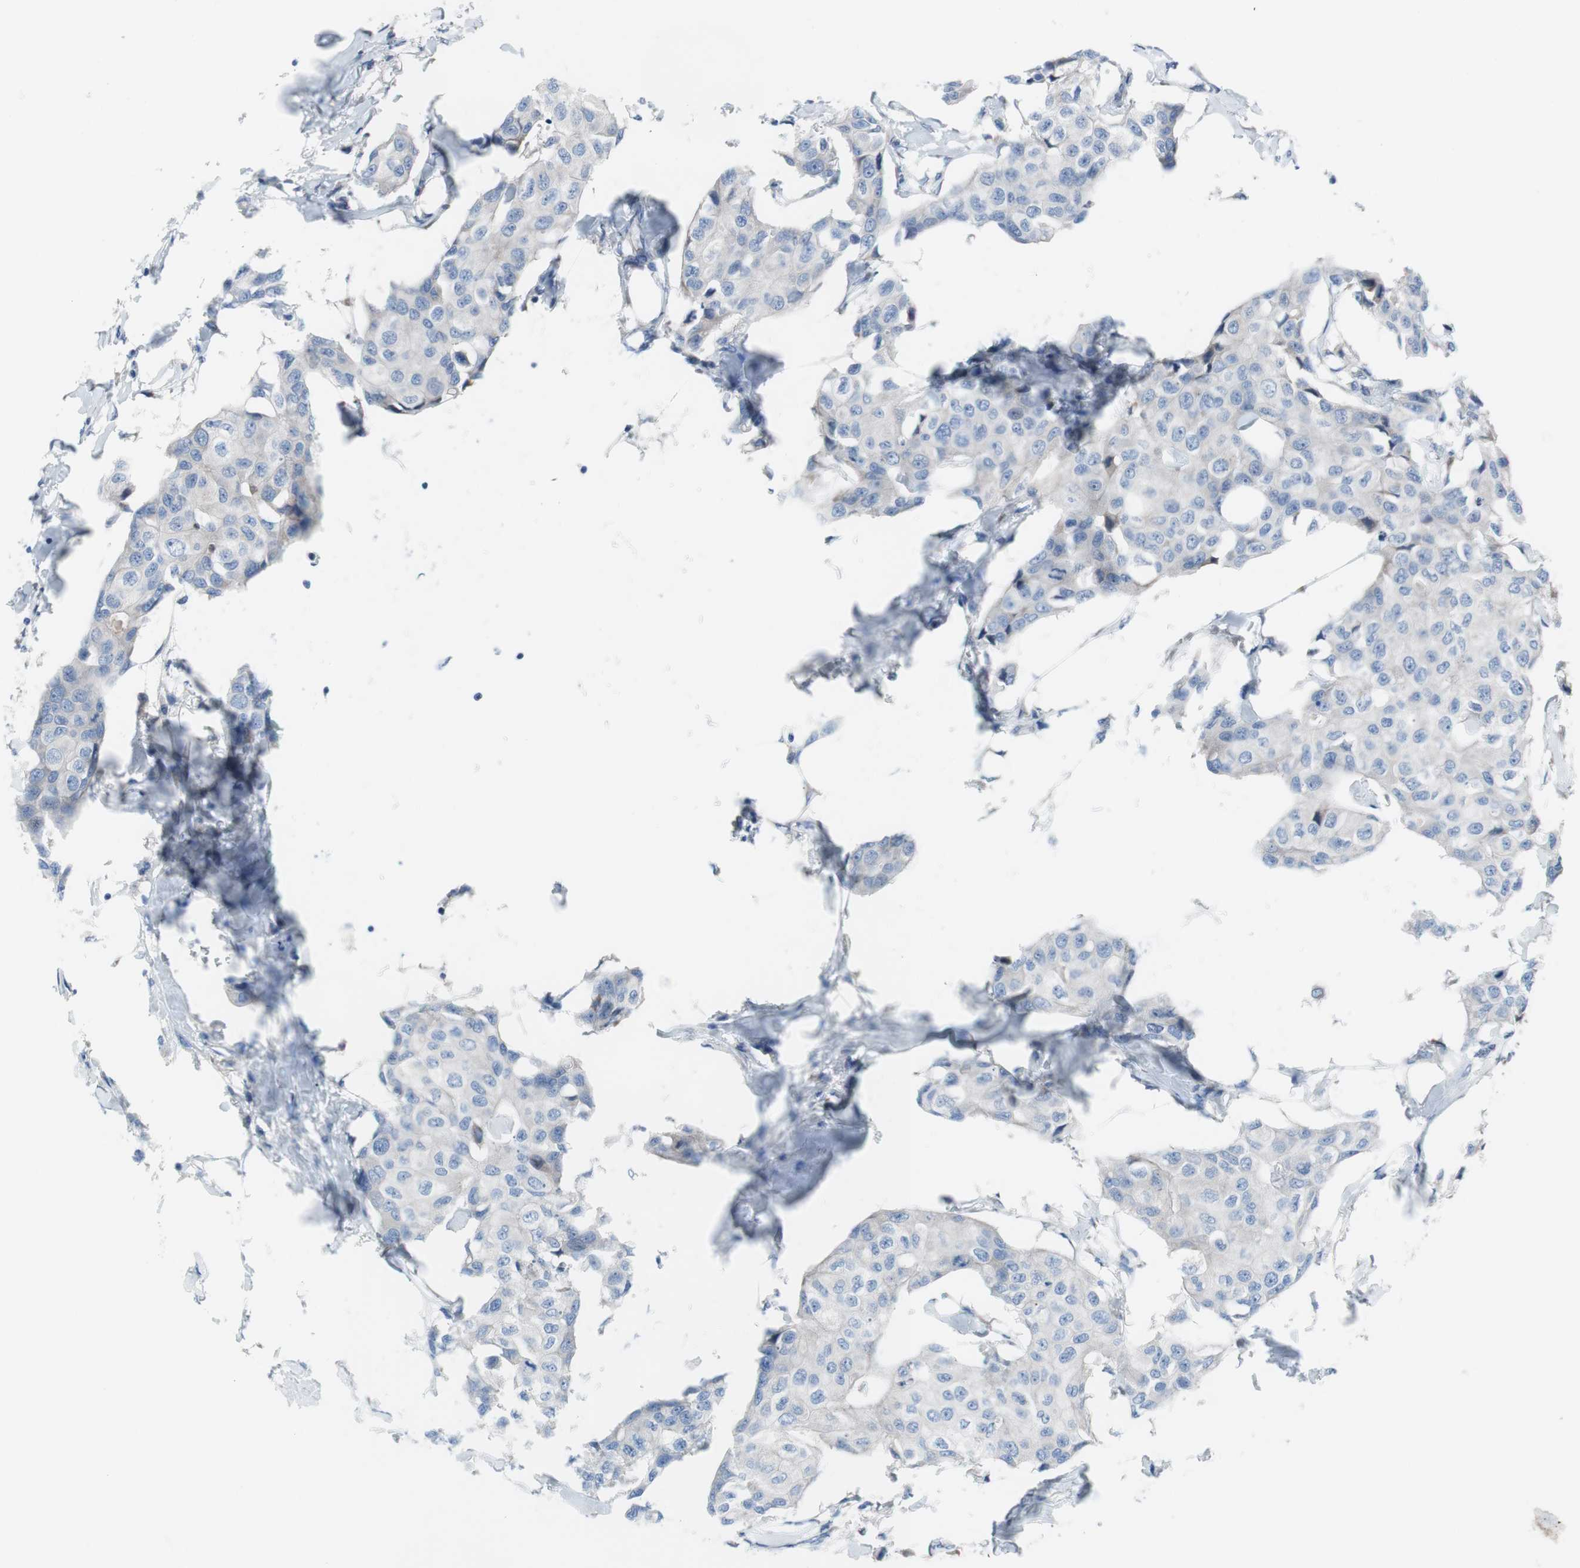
{"staining": {"intensity": "negative", "quantity": "none", "location": "none"}, "tissue": "breast cancer", "cell_type": "Tumor cells", "image_type": "cancer", "snomed": [{"axis": "morphology", "description": "Duct carcinoma"}, {"axis": "topography", "description": "Breast"}], "caption": "Image shows no significant protein expression in tumor cells of breast cancer (intraductal carcinoma).", "gene": "KANSL1", "patient": {"sex": "female", "age": 80}}